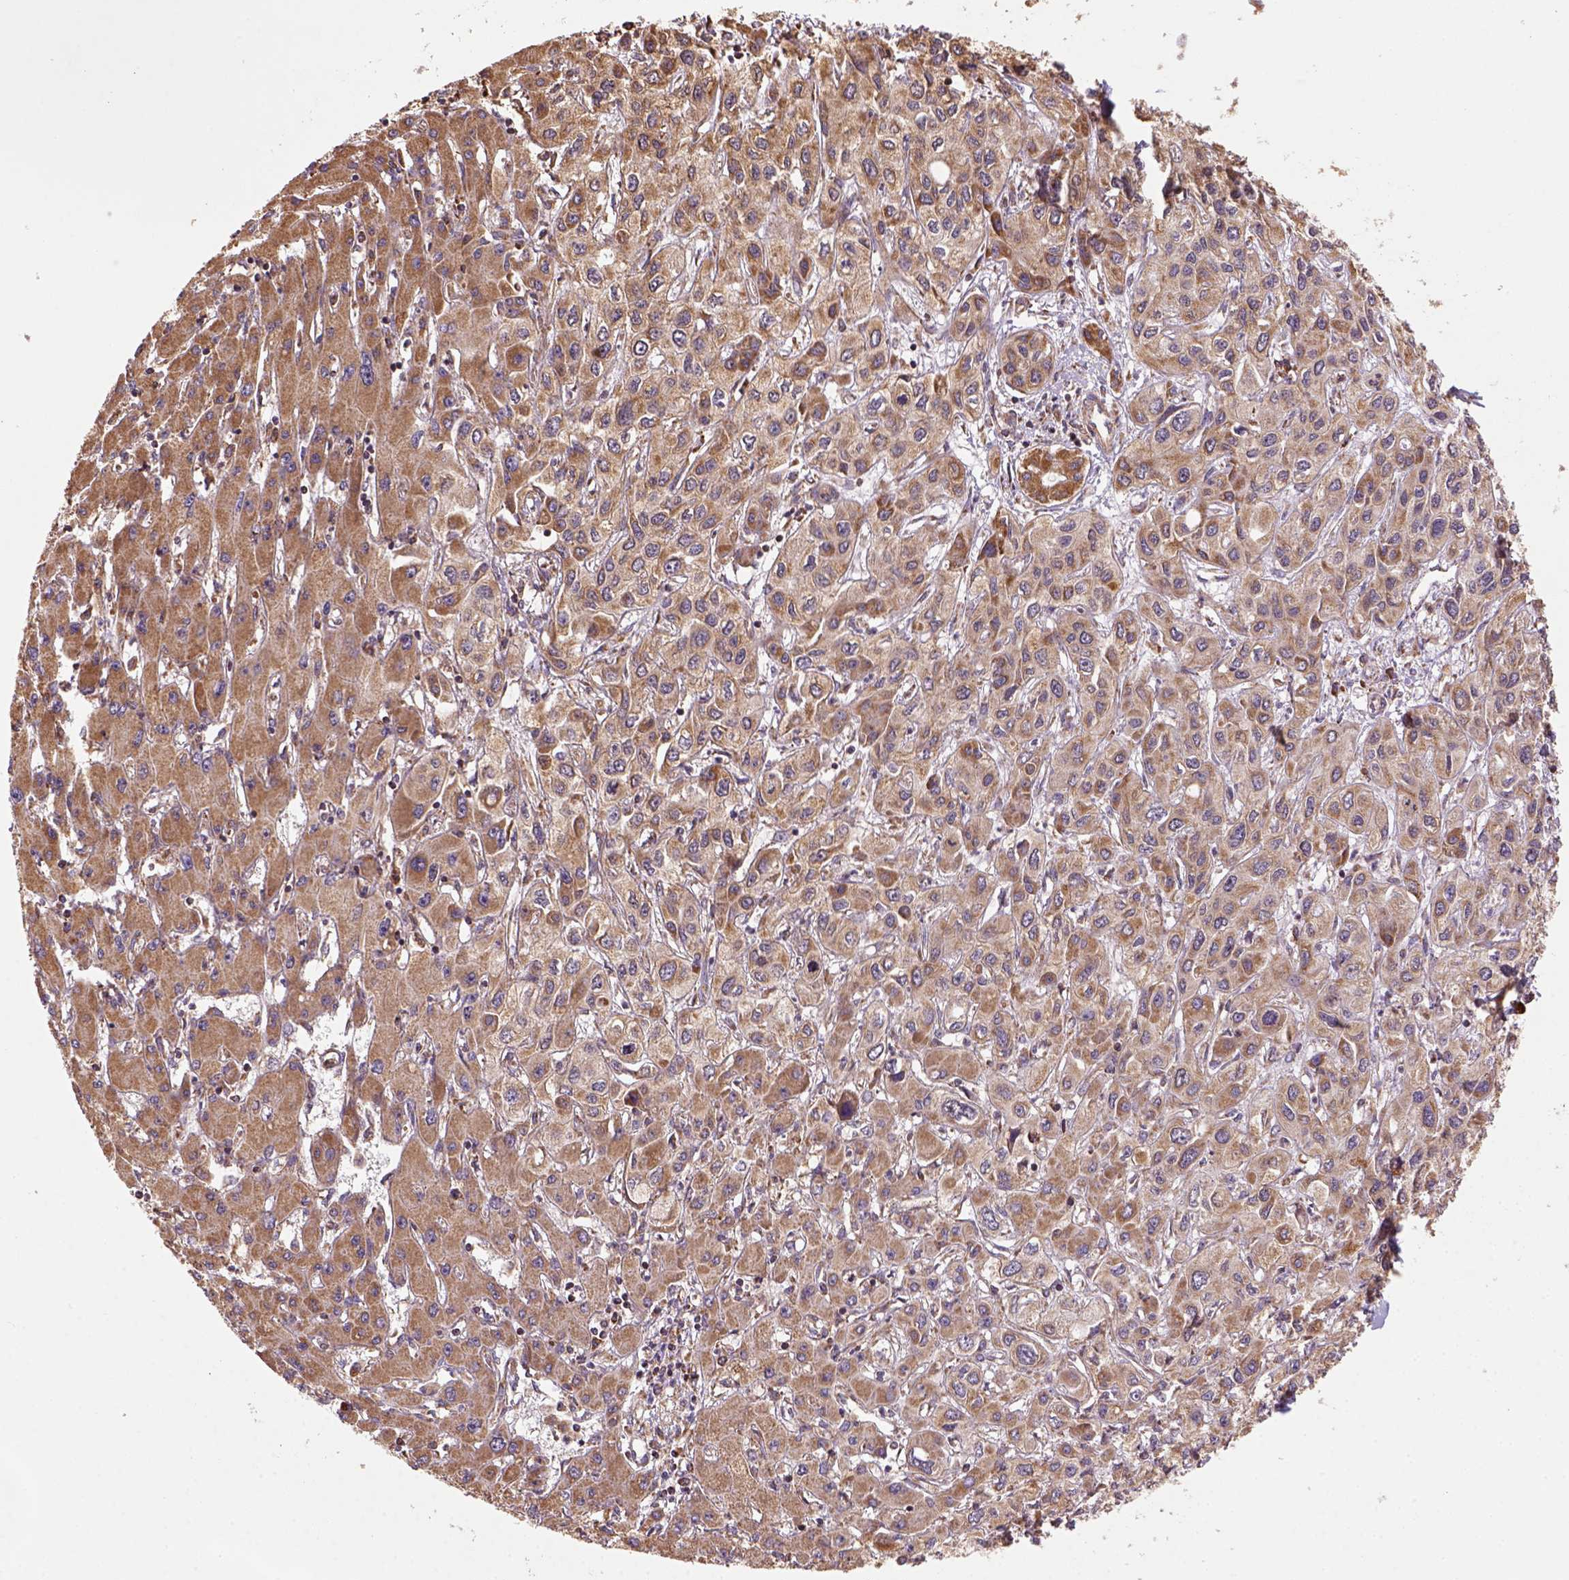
{"staining": {"intensity": "moderate", "quantity": ">75%", "location": "cytoplasmic/membranous"}, "tissue": "liver cancer", "cell_type": "Tumor cells", "image_type": "cancer", "snomed": [{"axis": "morphology", "description": "Cholangiocarcinoma"}, {"axis": "topography", "description": "Liver"}], "caption": "Cholangiocarcinoma (liver) stained with a brown dye displays moderate cytoplasmic/membranous positive expression in about >75% of tumor cells.", "gene": "MAPK8IP3", "patient": {"sex": "female", "age": 66}}